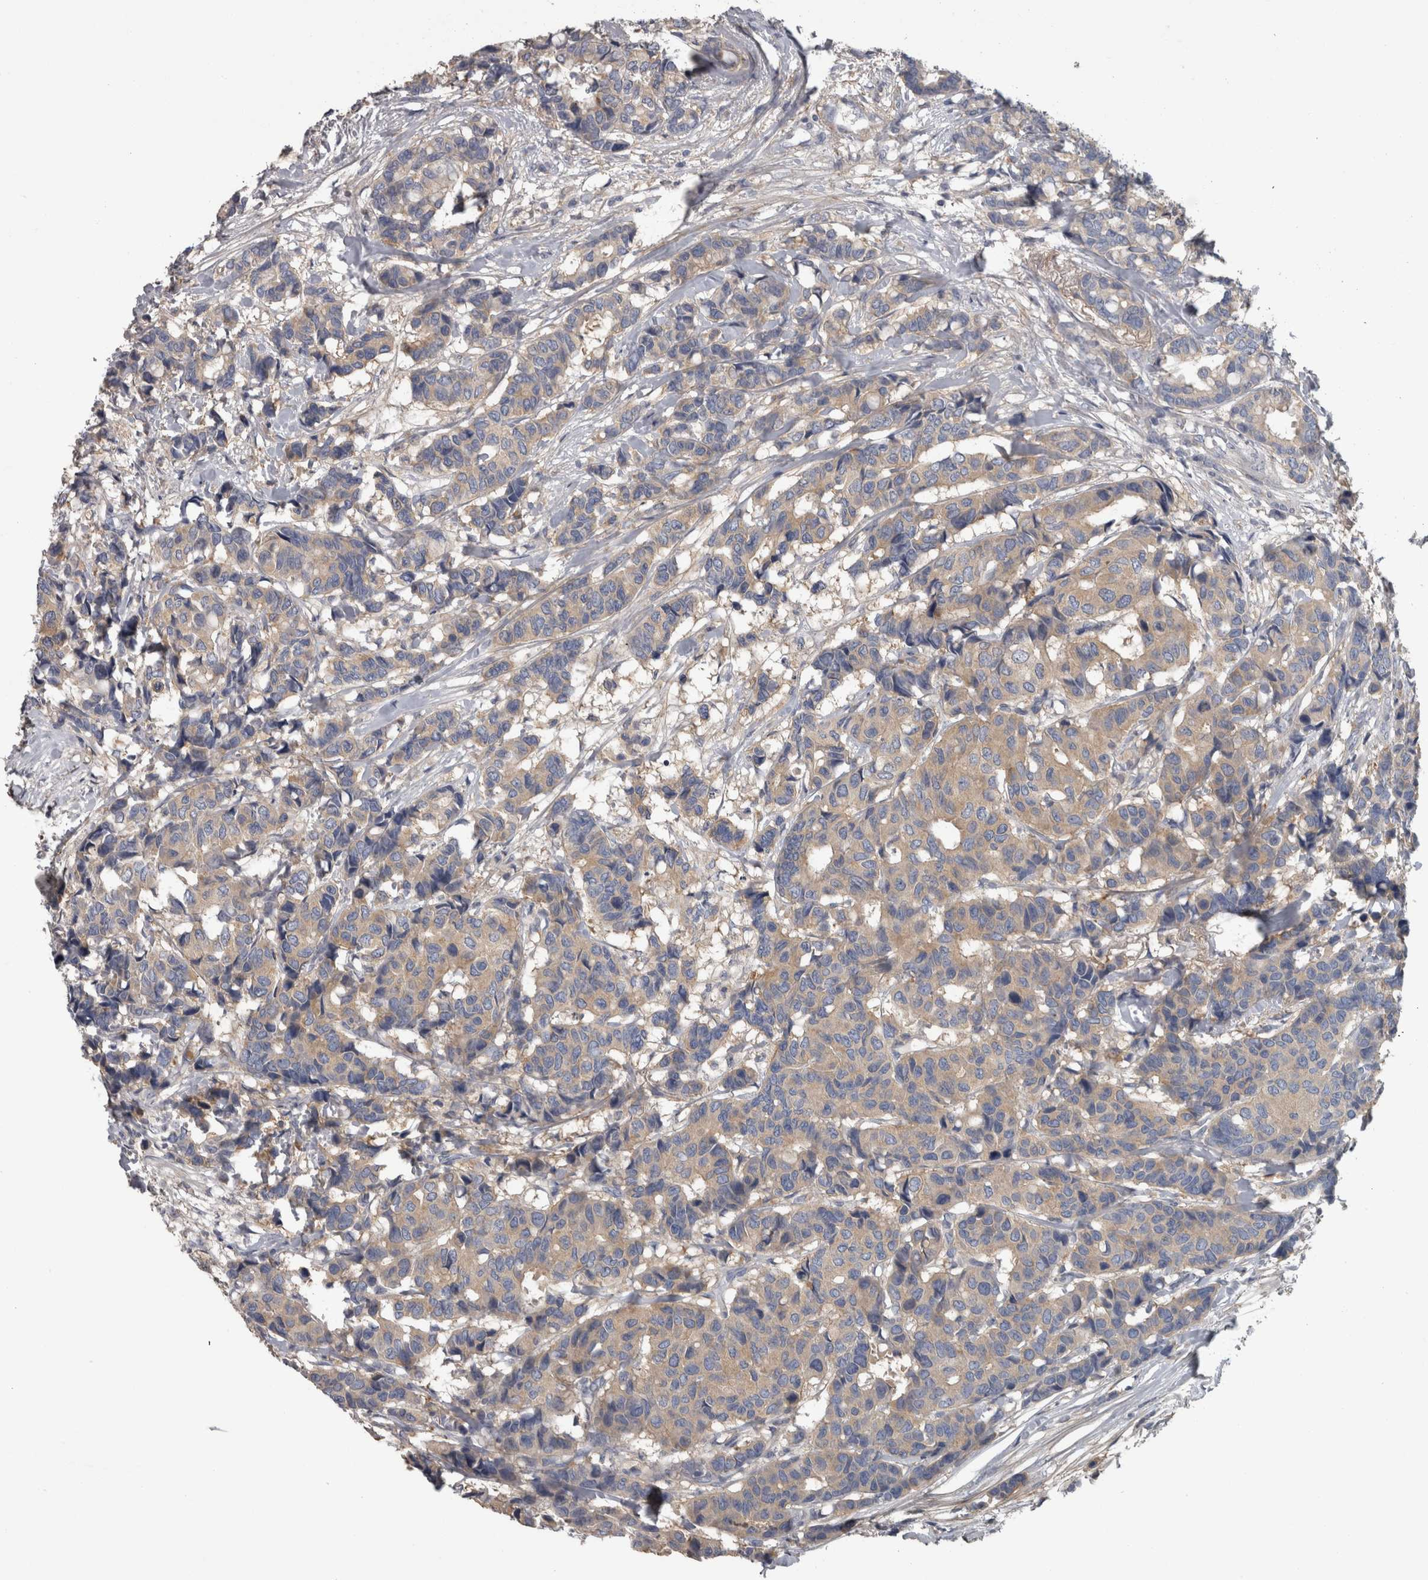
{"staining": {"intensity": "weak", "quantity": "25%-75%", "location": "cytoplasmic/membranous"}, "tissue": "breast cancer", "cell_type": "Tumor cells", "image_type": "cancer", "snomed": [{"axis": "morphology", "description": "Duct carcinoma"}, {"axis": "topography", "description": "Breast"}], "caption": "High-magnification brightfield microscopy of intraductal carcinoma (breast) stained with DAB (3,3'-diaminobenzidine) (brown) and counterstained with hematoxylin (blue). tumor cells exhibit weak cytoplasmic/membranous staining is appreciated in approximately25%-75% of cells.", "gene": "EFEMP2", "patient": {"sex": "female", "age": 87}}